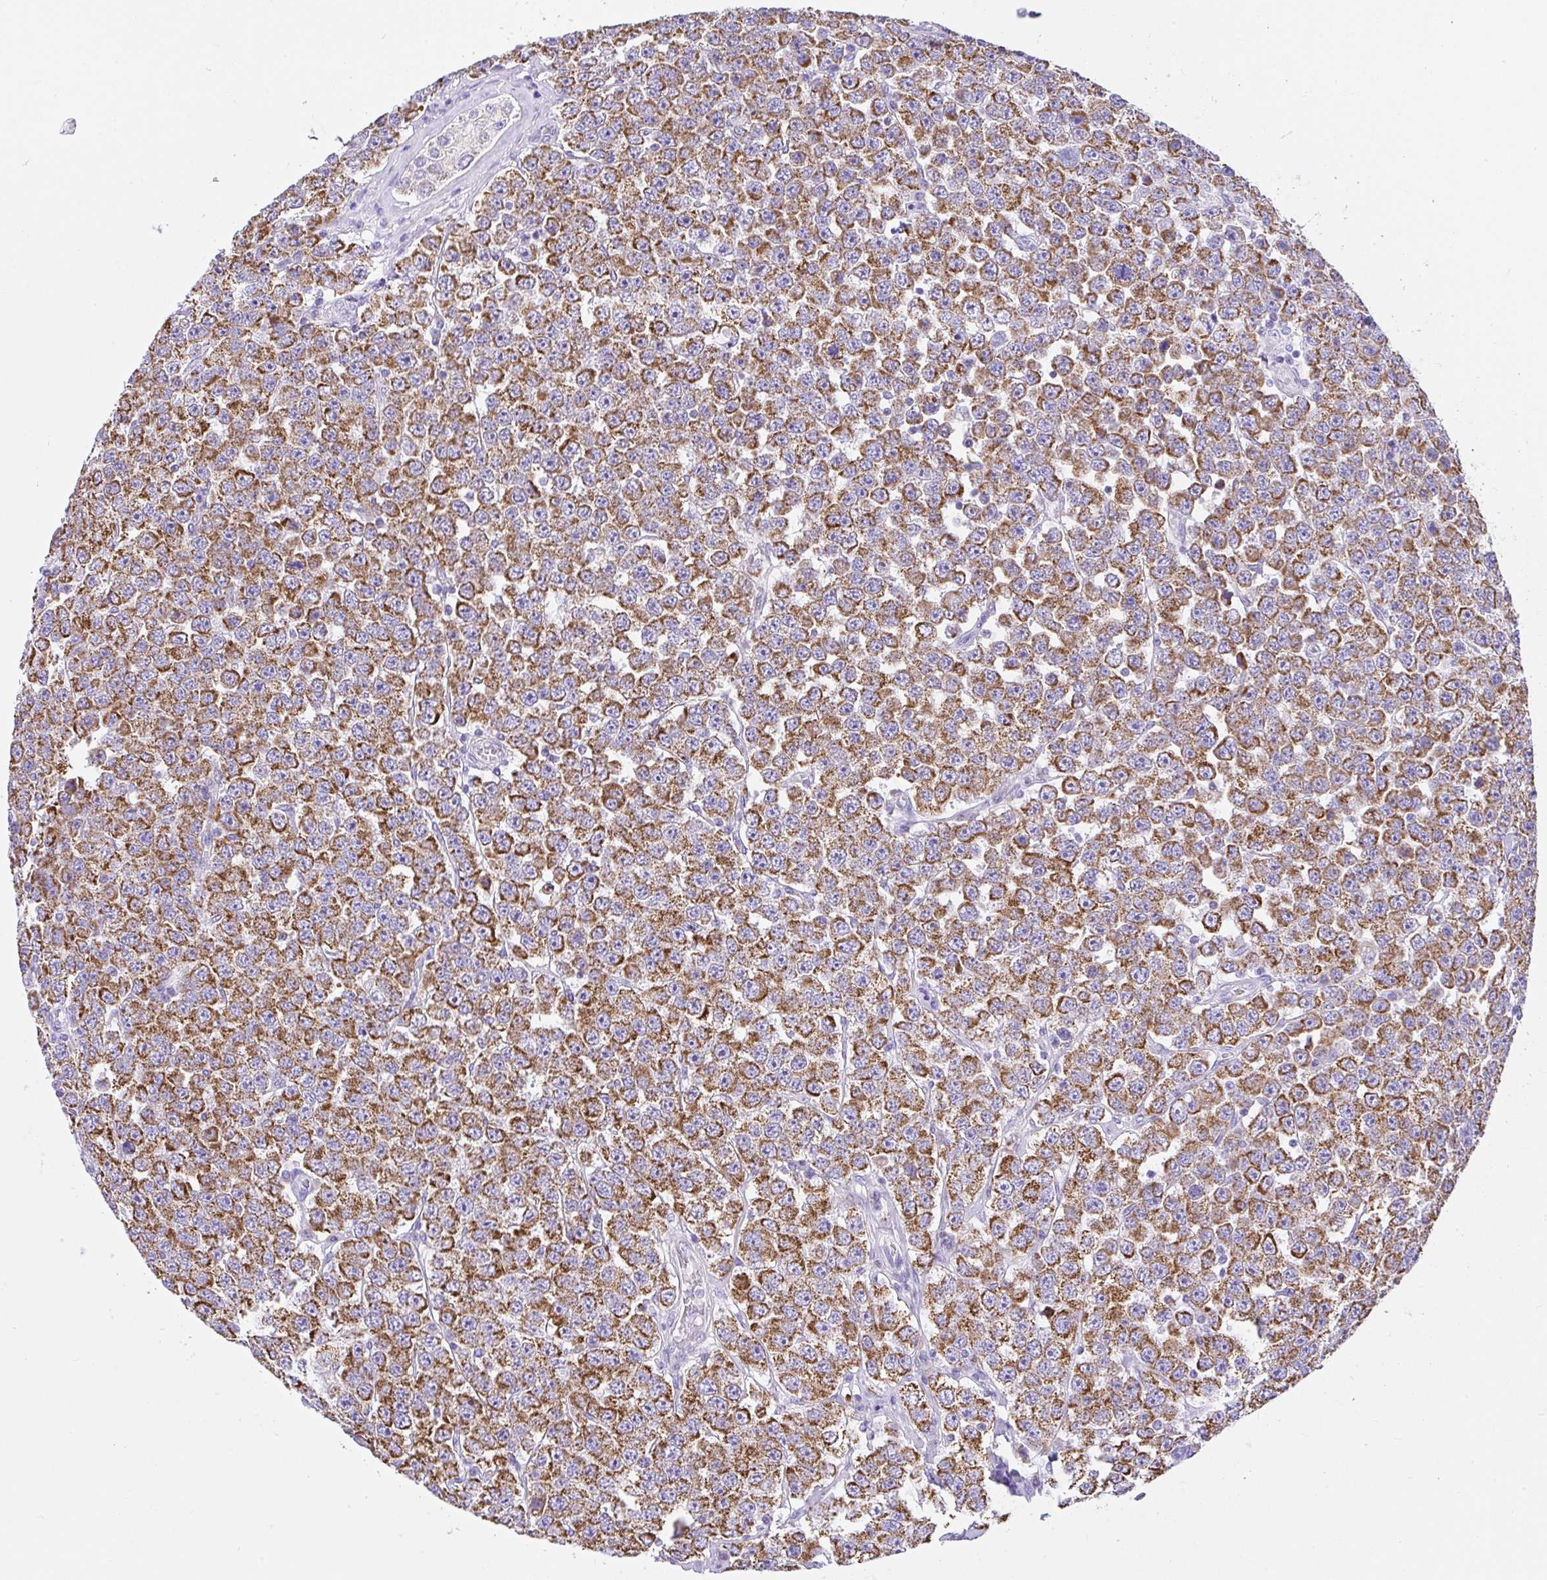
{"staining": {"intensity": "strong", "quantity": ">75%", "location": "cytoplasmic/membranous"}, "tissue": "testis cancer", "cell_type": "Tumor cells", "image_type": "cancer", "snomed": [{"axis": "morphology", "description": "Seminoma, NOS"}, {"axis": "topography", "description": "Testis"}], "caption": "Protein staining exhibits strong cytoplasmic/membranous positivity in about >75% of tumor cells in testis seminoma. (IHC, brightfield microscopy, high magnification).", "gene": "SLC13A1", "patient": {"sex": "male", "age": 28}}